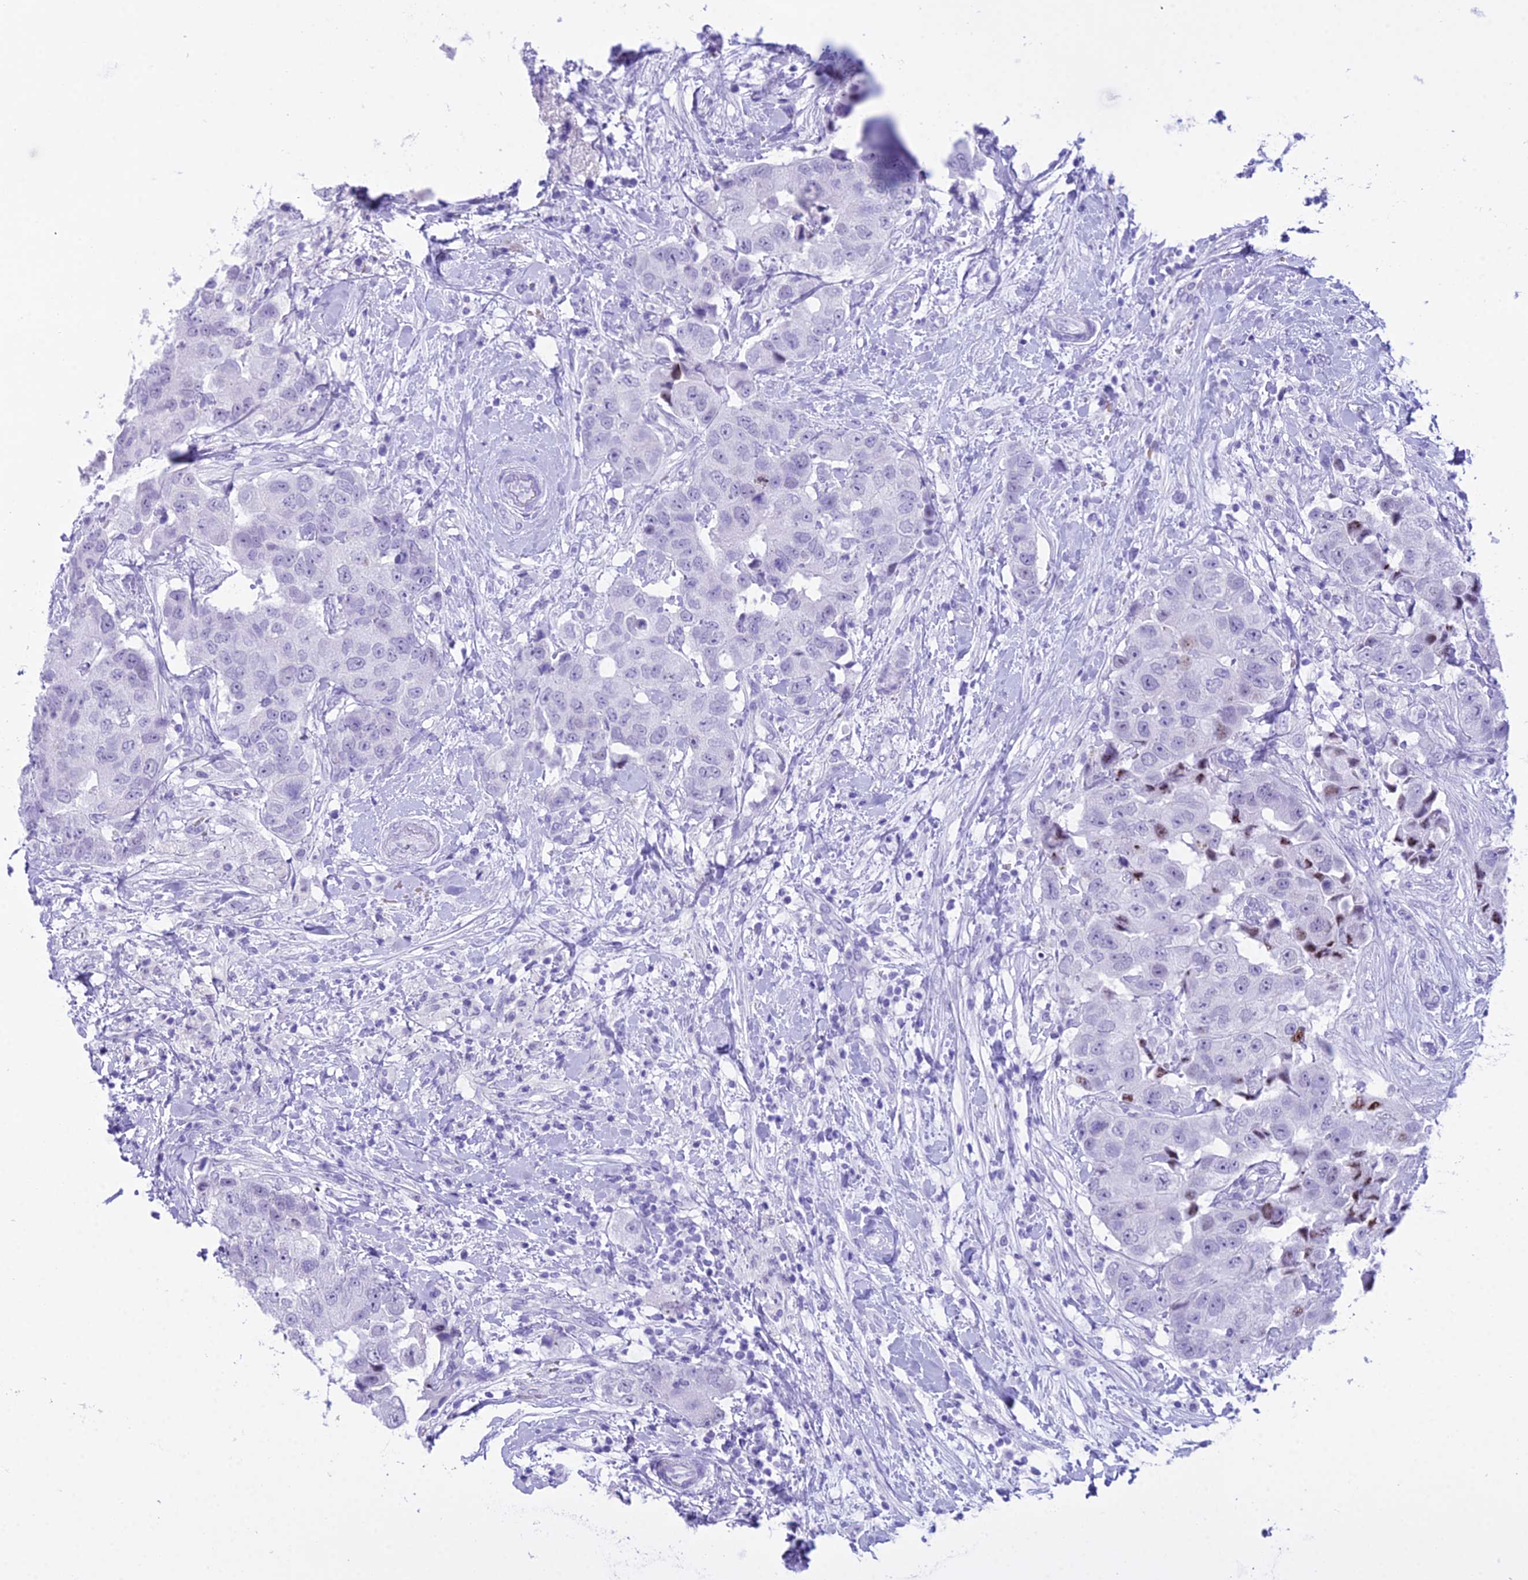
{"staining": {"intensity": "negative", "quantity": "none", "location": "none"}, "tissue": "breast cancer", "cell_type": "Tumor cells", "image_type": "cancer", "snomed": [{"axis": "morphology", "description": "Normal tissue, NOS"}, {"axis": "morphology", "description": "Duct carcinoma"}, {"axis": "topography", "description": "Breast"}], "caption": "IHC of breast intraductal carcinoma exhibits no staining in tumor cells. (DAB (3,3'-diaminobenzidine) IHC visualized using brightfield microscopy, high magnification).", "gene": "RNPS1", "patient": {"sex": "female", "age": 62}}